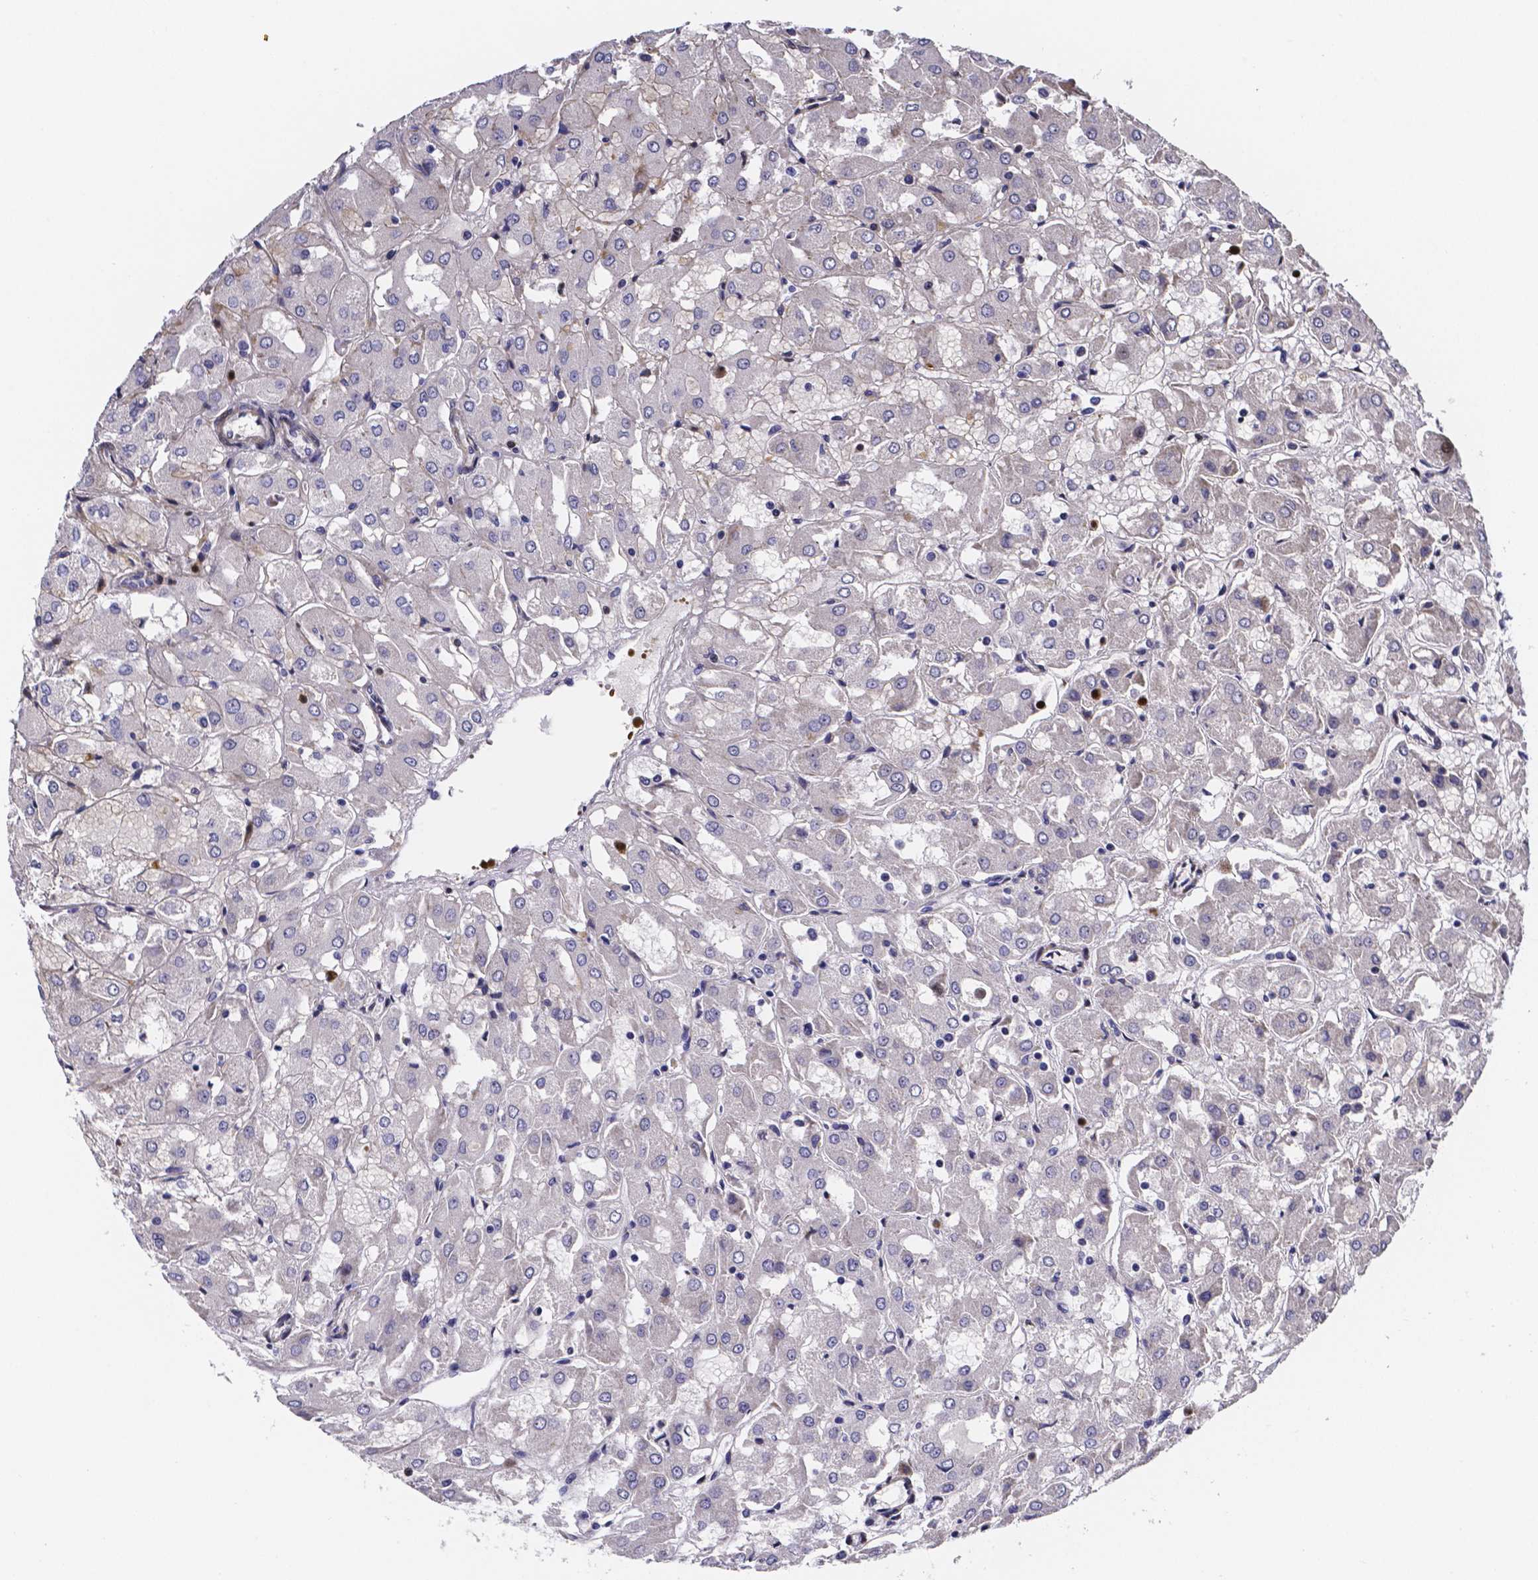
{"staining": {"intensity": "negative", "quantity": "none", "location": "none"}, "tissue": "renal cancer", "cell_type": "Tumor cells", "image_type": "cancer", "snomed": [{"axis": "morphology", "description": "Adenocarcinoma, NOS"}, {"axis": "topography", "description": "Kidney"}], "caption": "Tumor cells show no significant staining in renal adenocarcinoma.", "gene": "GABRA3", "patient": {"sex": "male", "age": 72}}